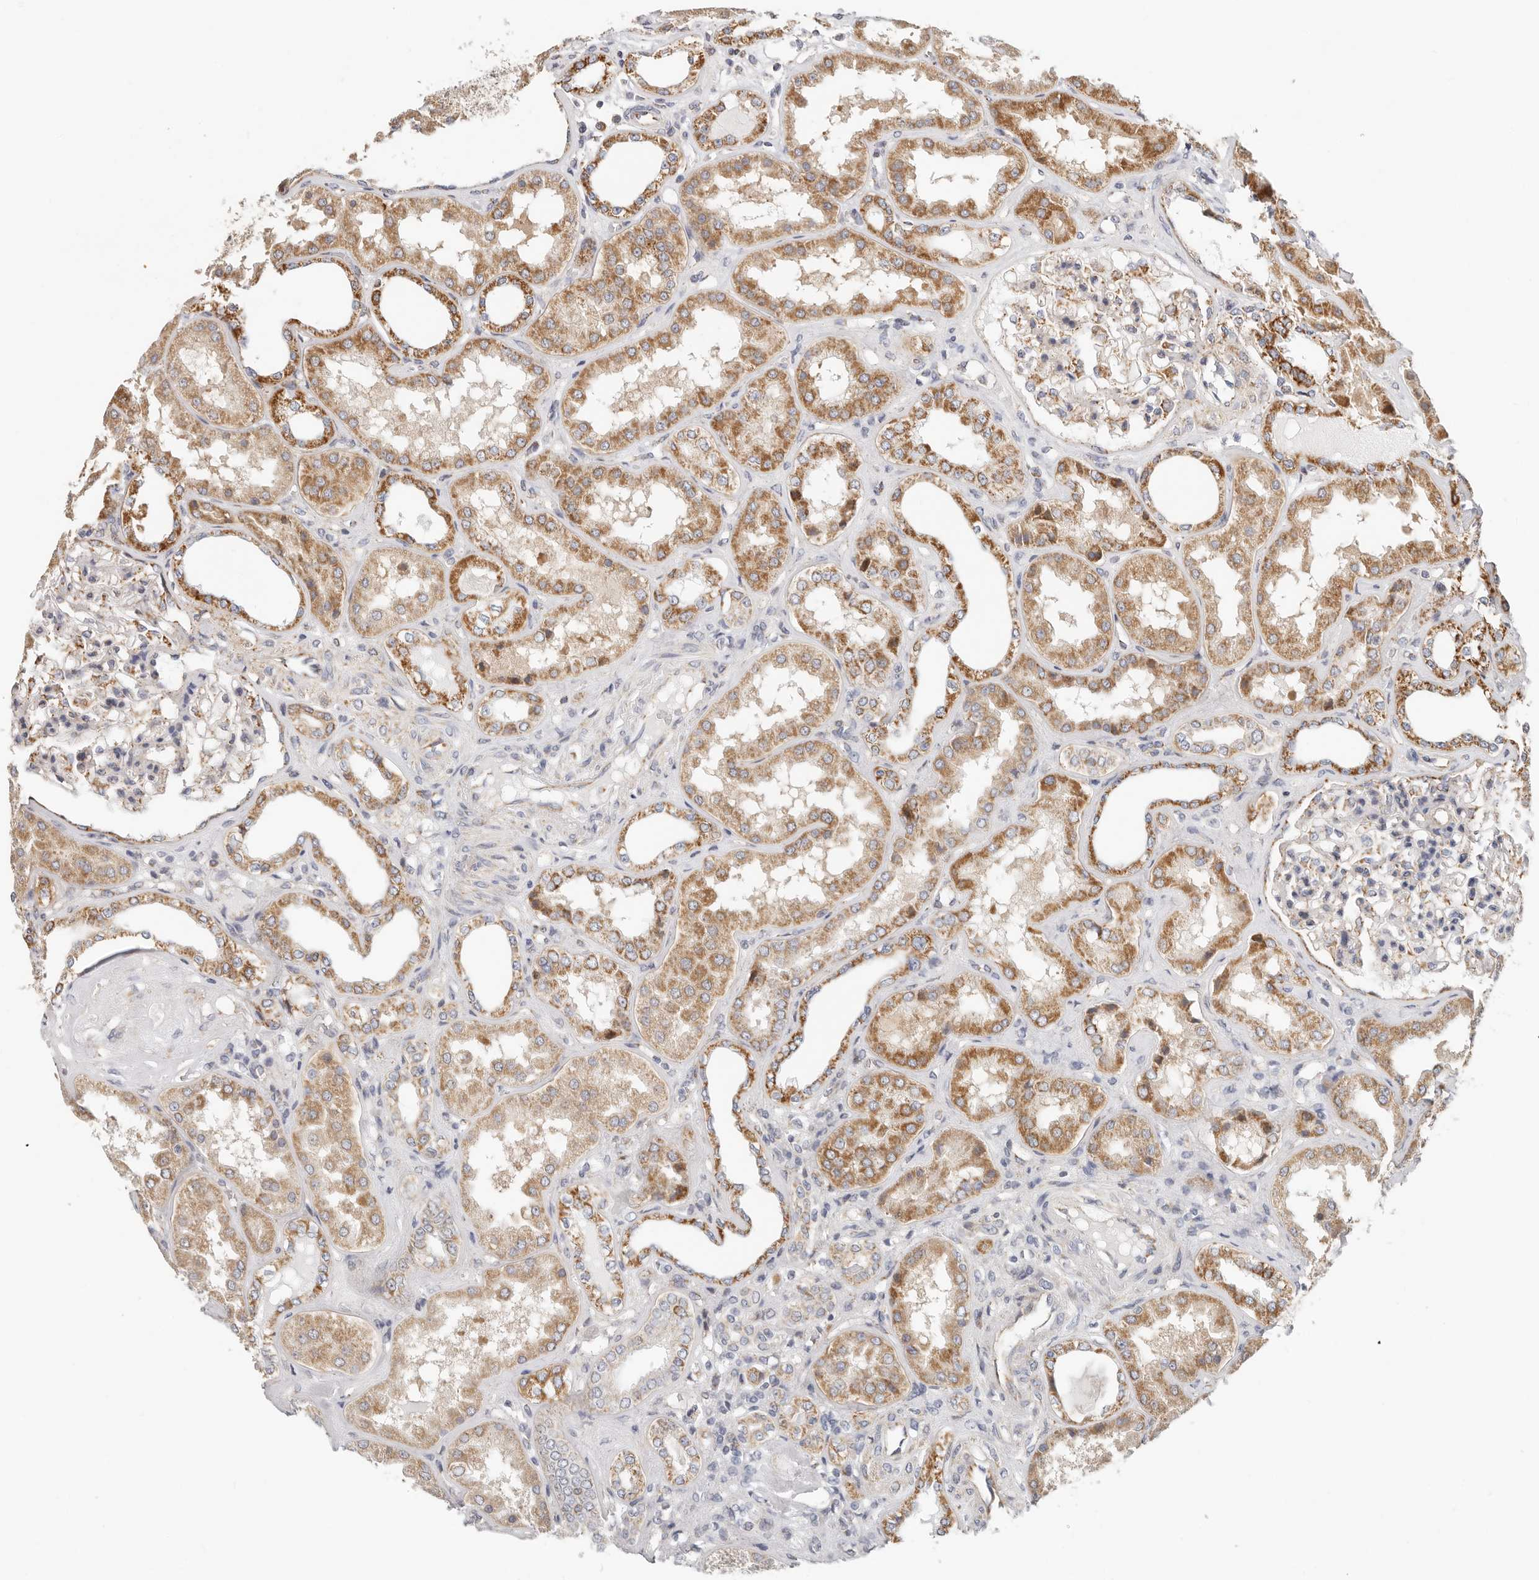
{"staining": {"intensity": "moderate", "quantity": "<25%", "location": "cytoplasmic/membranous"}, "tissue": "kidney", "cell_type": "Cells in glomeruli", "image_type": "normal", "snomed": [{"axis": "morphology", "description": "Normal tissue, NOS"}, {"axis": "topography", "description": "Kidney"}], "caption": "Protein expression by immunohistochemistry (IHC) exhibits moderate cytoplasmic/membranous expression in approximately <25% of cells in glomeruli in benign kidney. Nuclei are stained in blue.", "gene": "AFDN", "patient": {"sex": "female", "age": 56}}